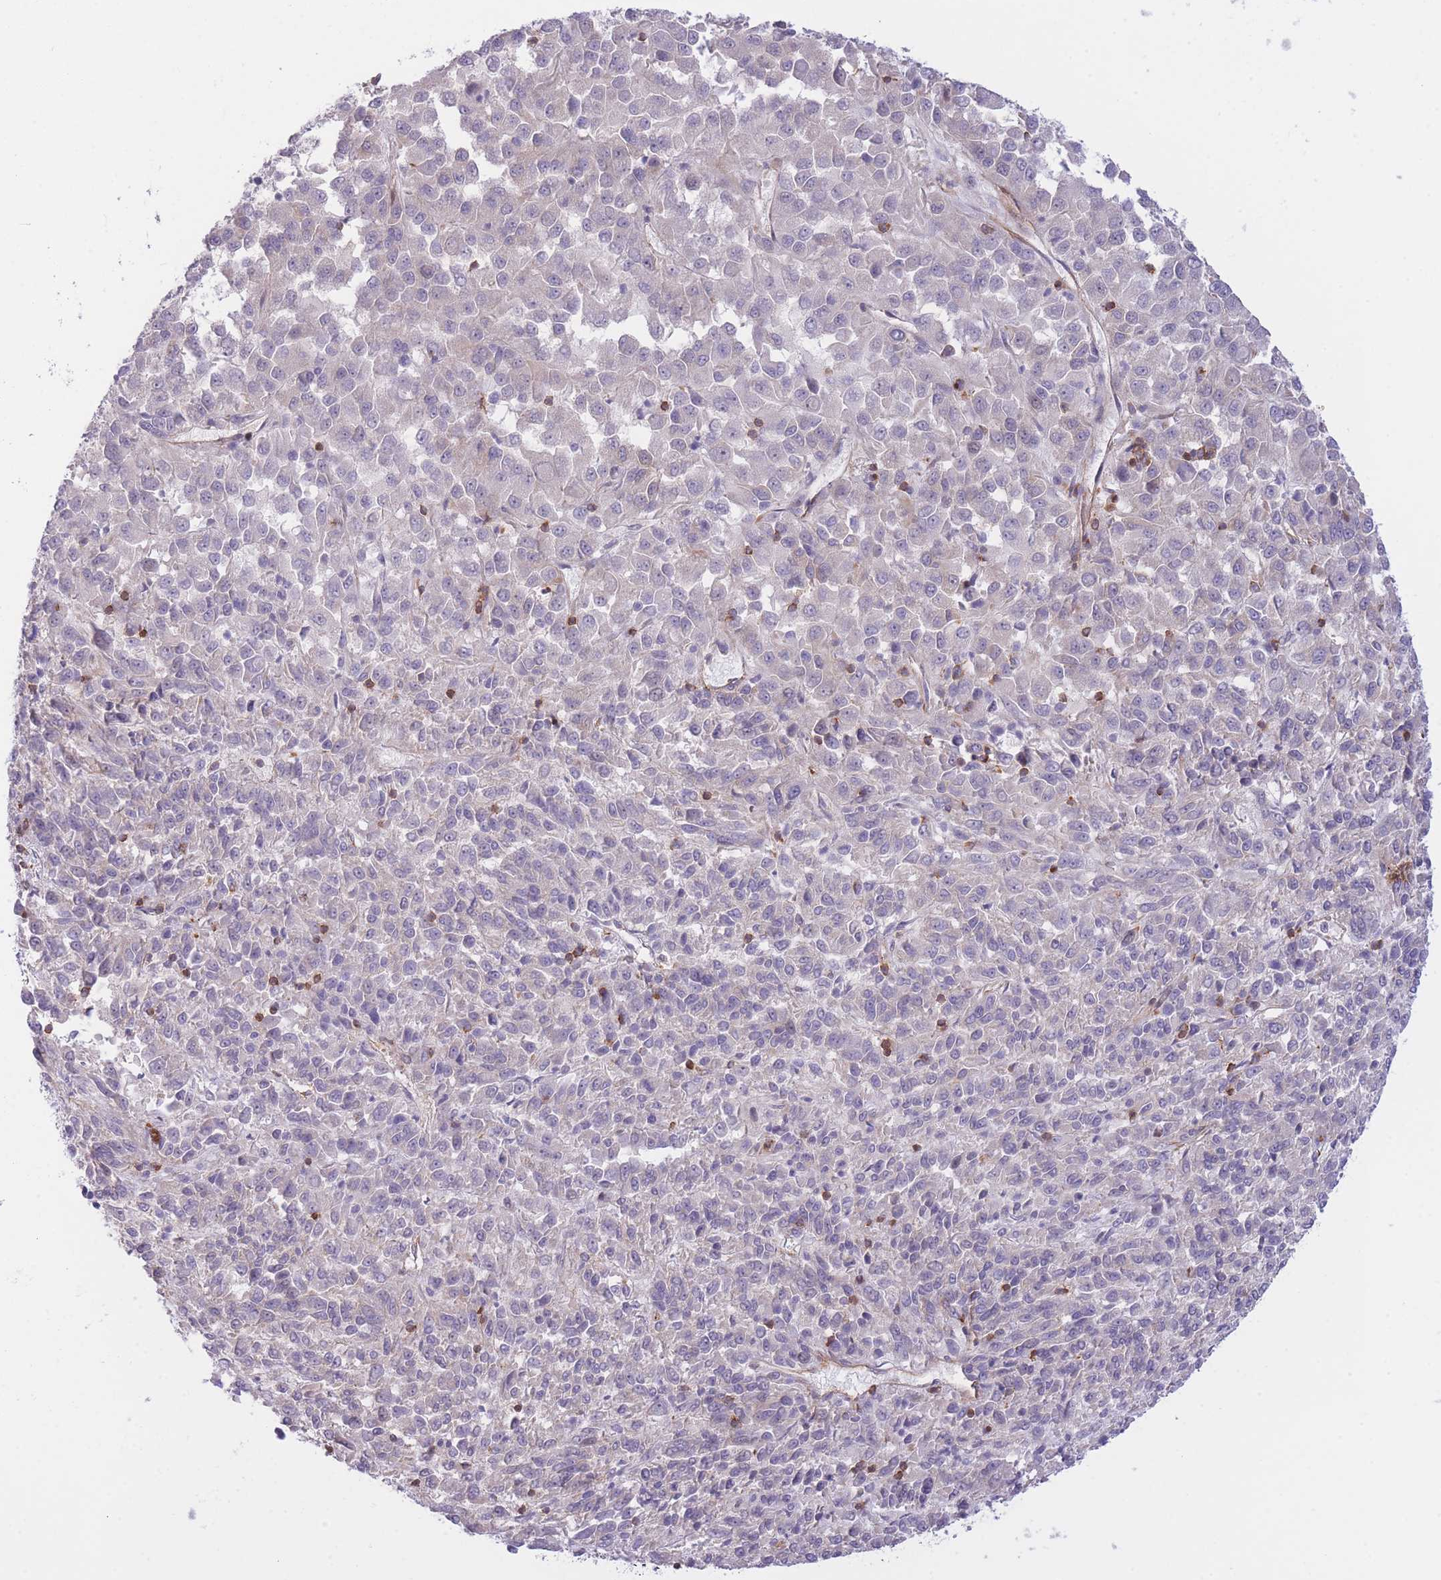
{"staining": {"intensity": "negative", "quantity": "none", "location": "none"}, "tissue": "melanoma", "cell_type": "Tumor cells", "image_type": "cancer", "snomed": [{"axis": "morphology", "description": "Malignant melanoma, Metastatic site"}, {"axis": "topography", "description": "Lung"}], "caption": "Tumor cells are negative for protein expression in human melanoma.", "gene": "CDC25B", "patient": {"sex": "male", "age": 64}}